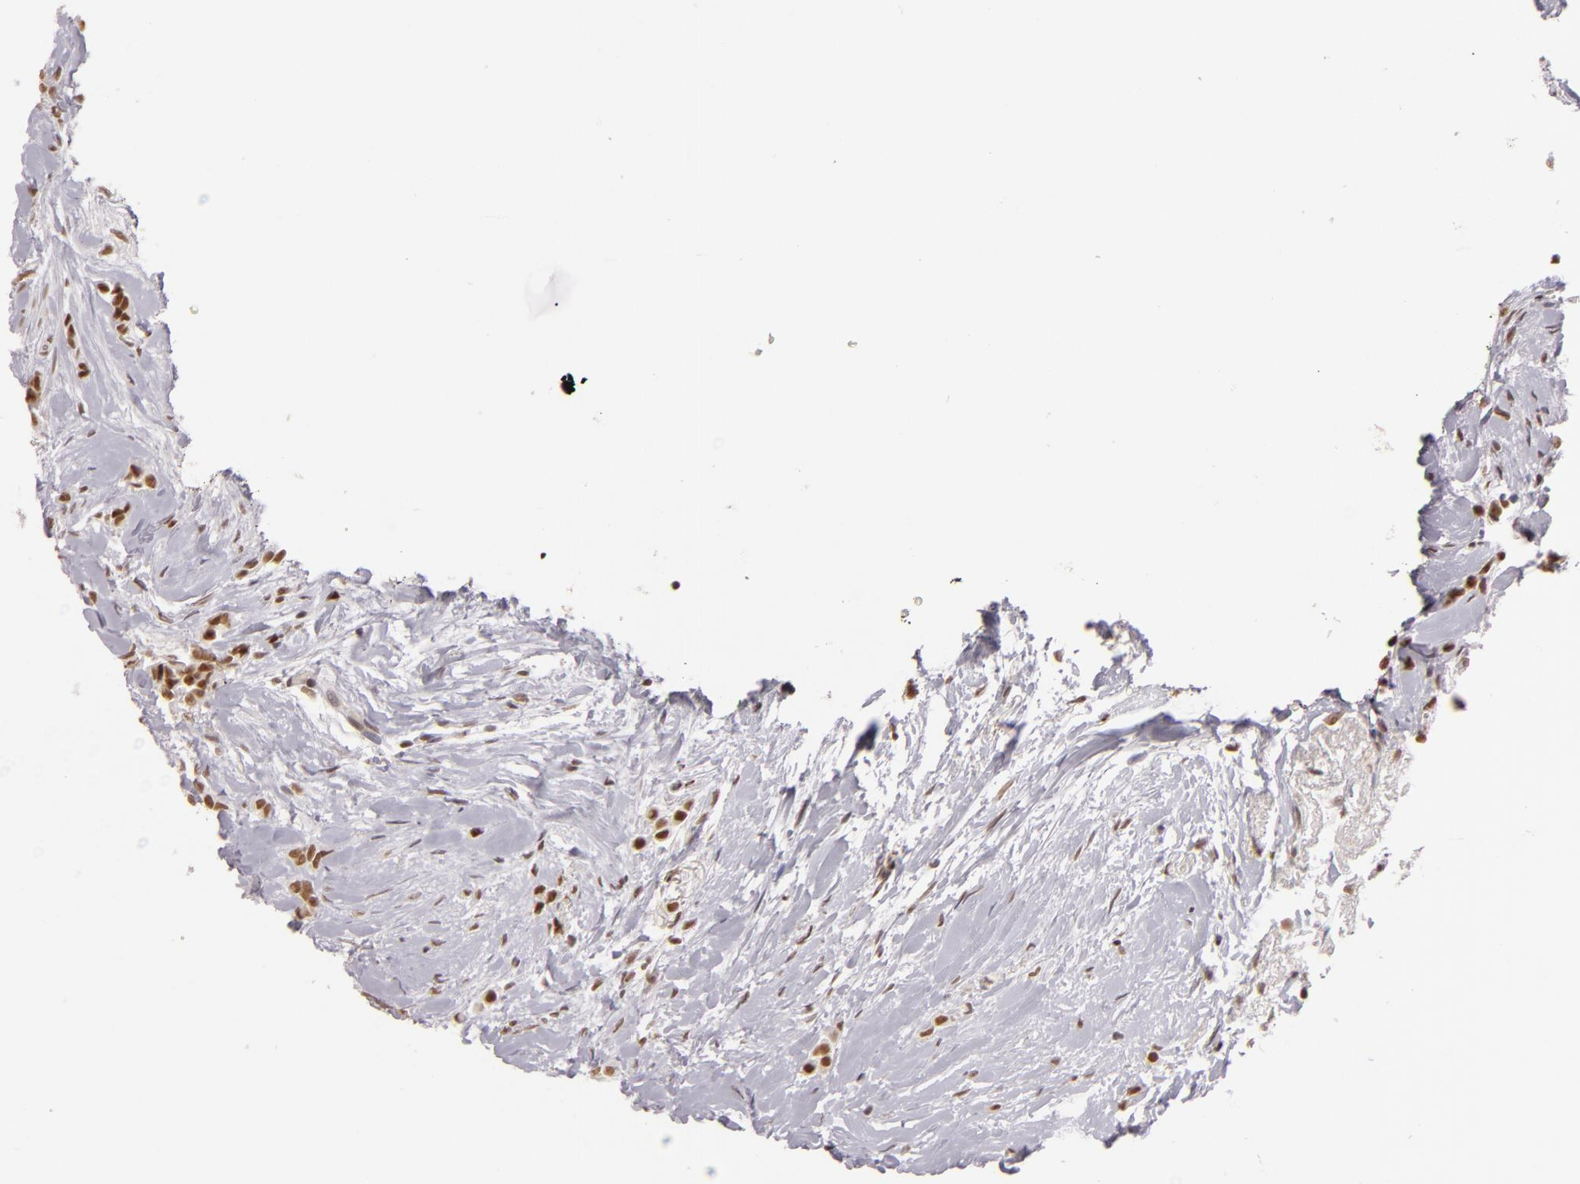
{"staining": {"intensity": "moderate", "quantity": ">75%", "location": "nuclear"}, "tissue": "breast cancer", "cell_type": "Tumor cells", "image_type": "cancer", "snomed": [{"axis": "morphology", "description": "Lobular carcinoma"}, {"axis": "topography", "description": "Breast"}], "caption": "This is an image of IHC staining of lobular carcinoma (breast), which shows moderate expression in the nuclear of tumor cells.", "gene": "INTS6", "patient": {"sex": "female", "age": 56}}